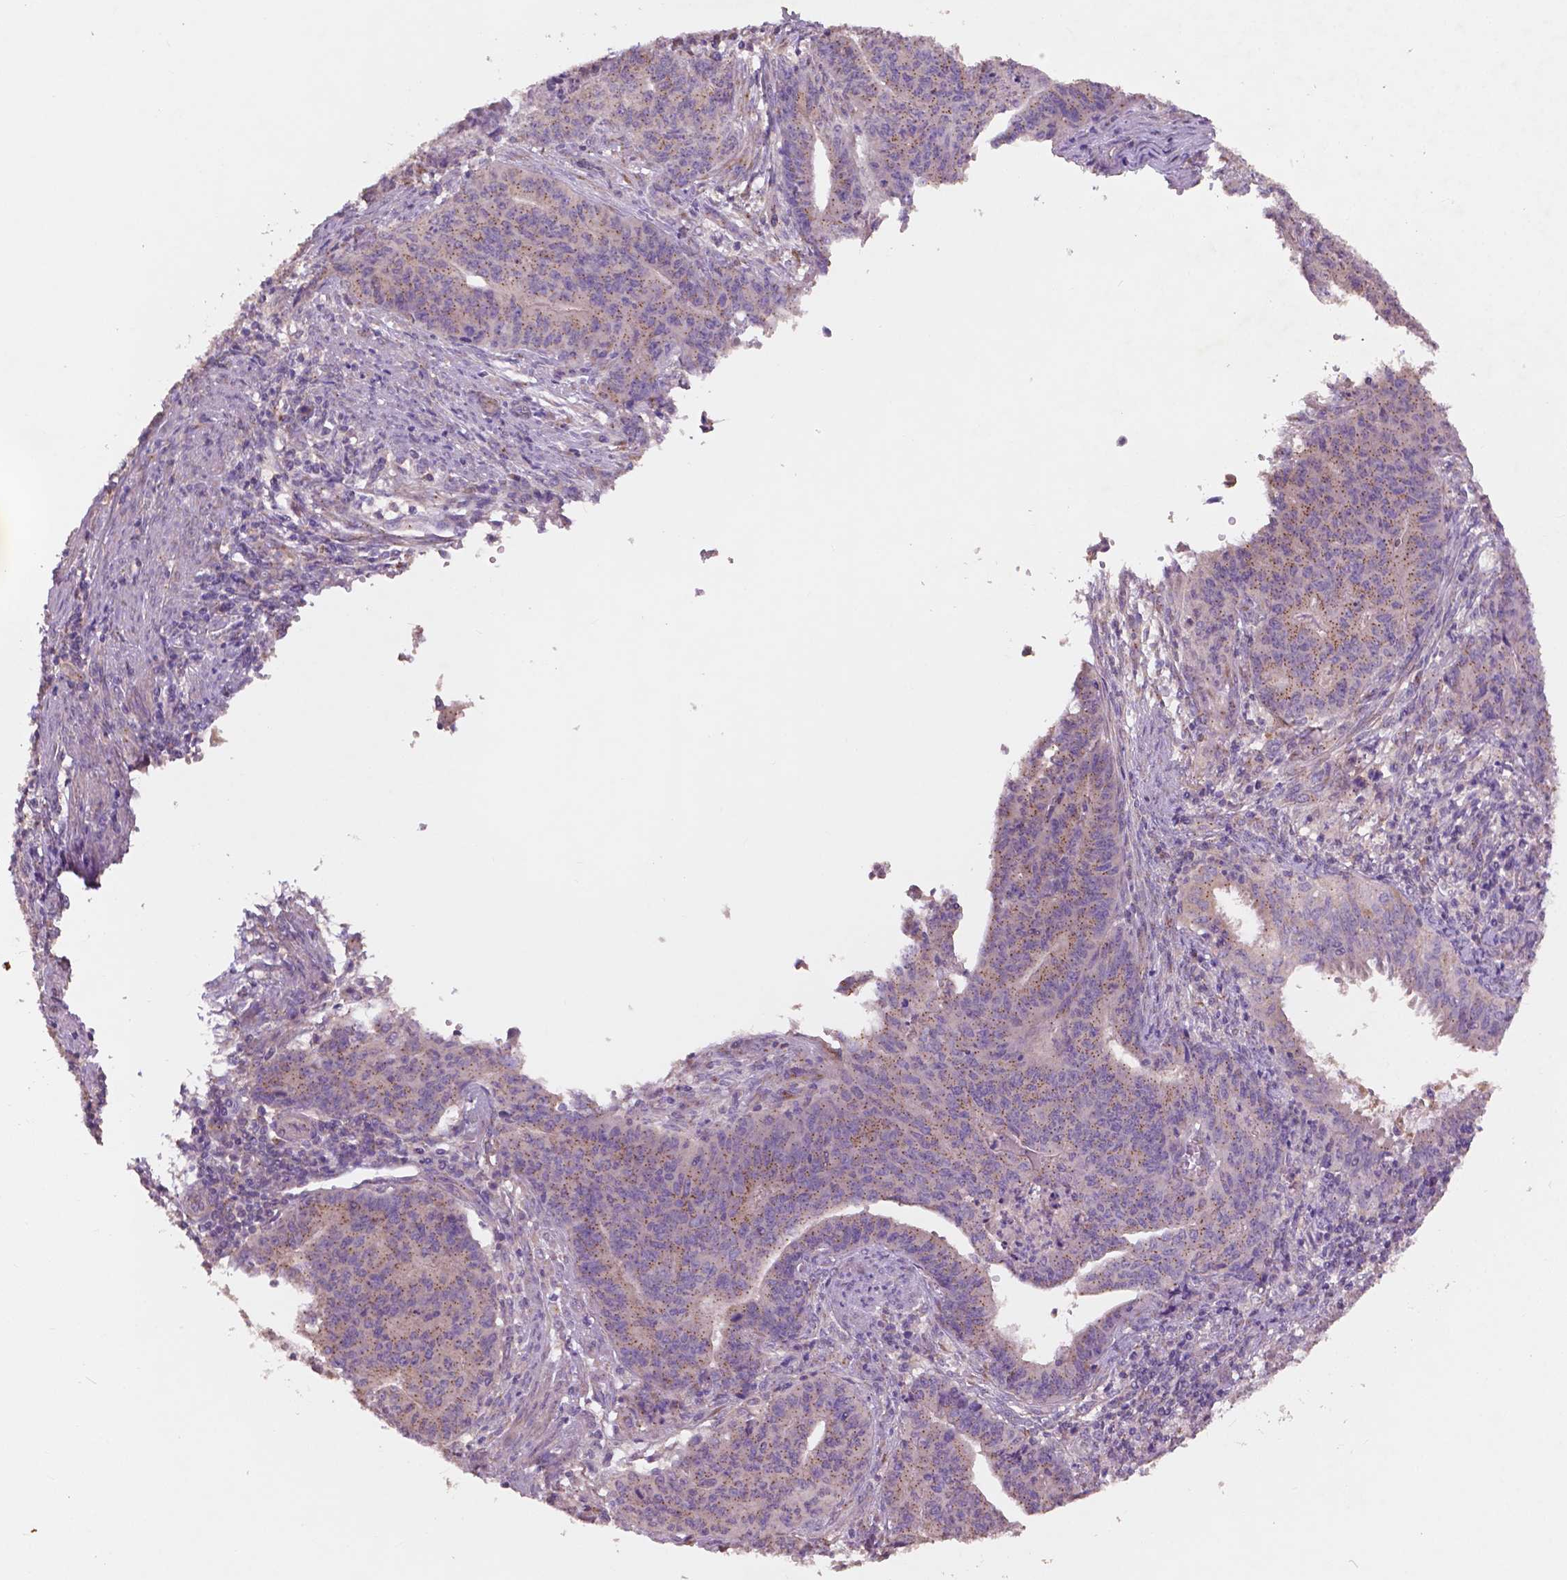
{"staining": {"intensity": "moderate", "quantity": "25%-75%", "location": "cytoplasmic/membranous"}, "tissue": "endometrial cancer", "cell_type": "Tumor cells", "image_type": "cancer", "snomed": [{"axis": "morphology", "description": "Adenocarcinoma, NOS"}, {"axis": "topography", "description": "Endometrium"}], "caption": "IHC of endometrial cancer (adenocarcinoma) shows medium levels of moderate cytoplasmic/membranous expression in about 25%-75% of tumor cells.", "gene": "CHPT1", "patient": {"sex": "female", "age": 59}}